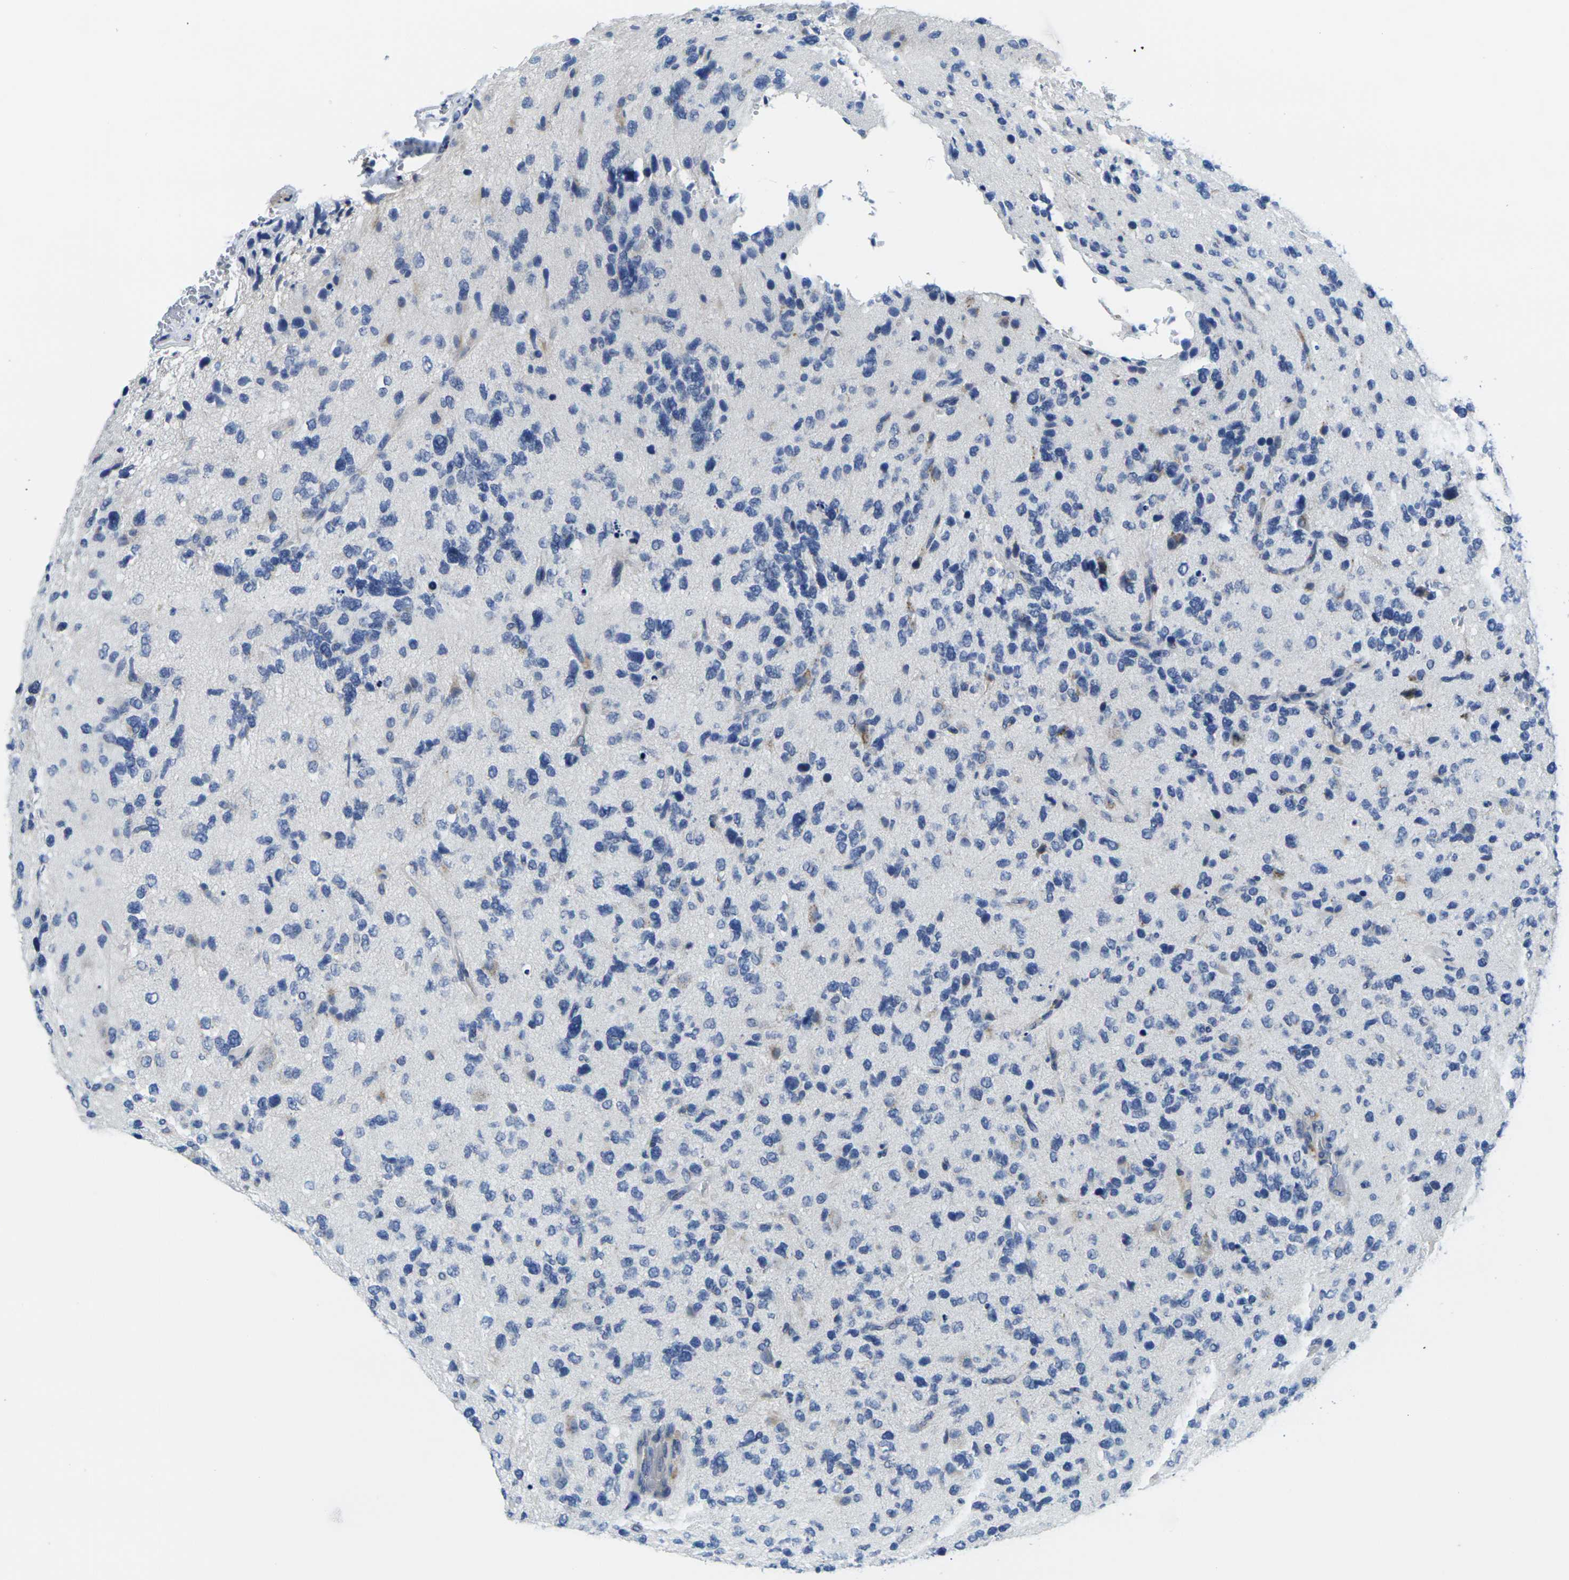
{"staining": {"intensity": "negative", "quantity": "none", "location": "none"}, "tissue": "glioma", "cell_type": "Tumor cells", "image_type": "cancer", "snomed": [{"axis": "morphology", "description": "Glioma, malignant, High grade"}, {"axis": "topography", "description": "Brain"}], "caption": "An immunohistochemistry image of malignant glioma (high-grade) is shown. There is no staining in tumor cells of malignant glioma (high-grade).", "gene": "CRK", "patient": {"sex": "female", "age": 58}}